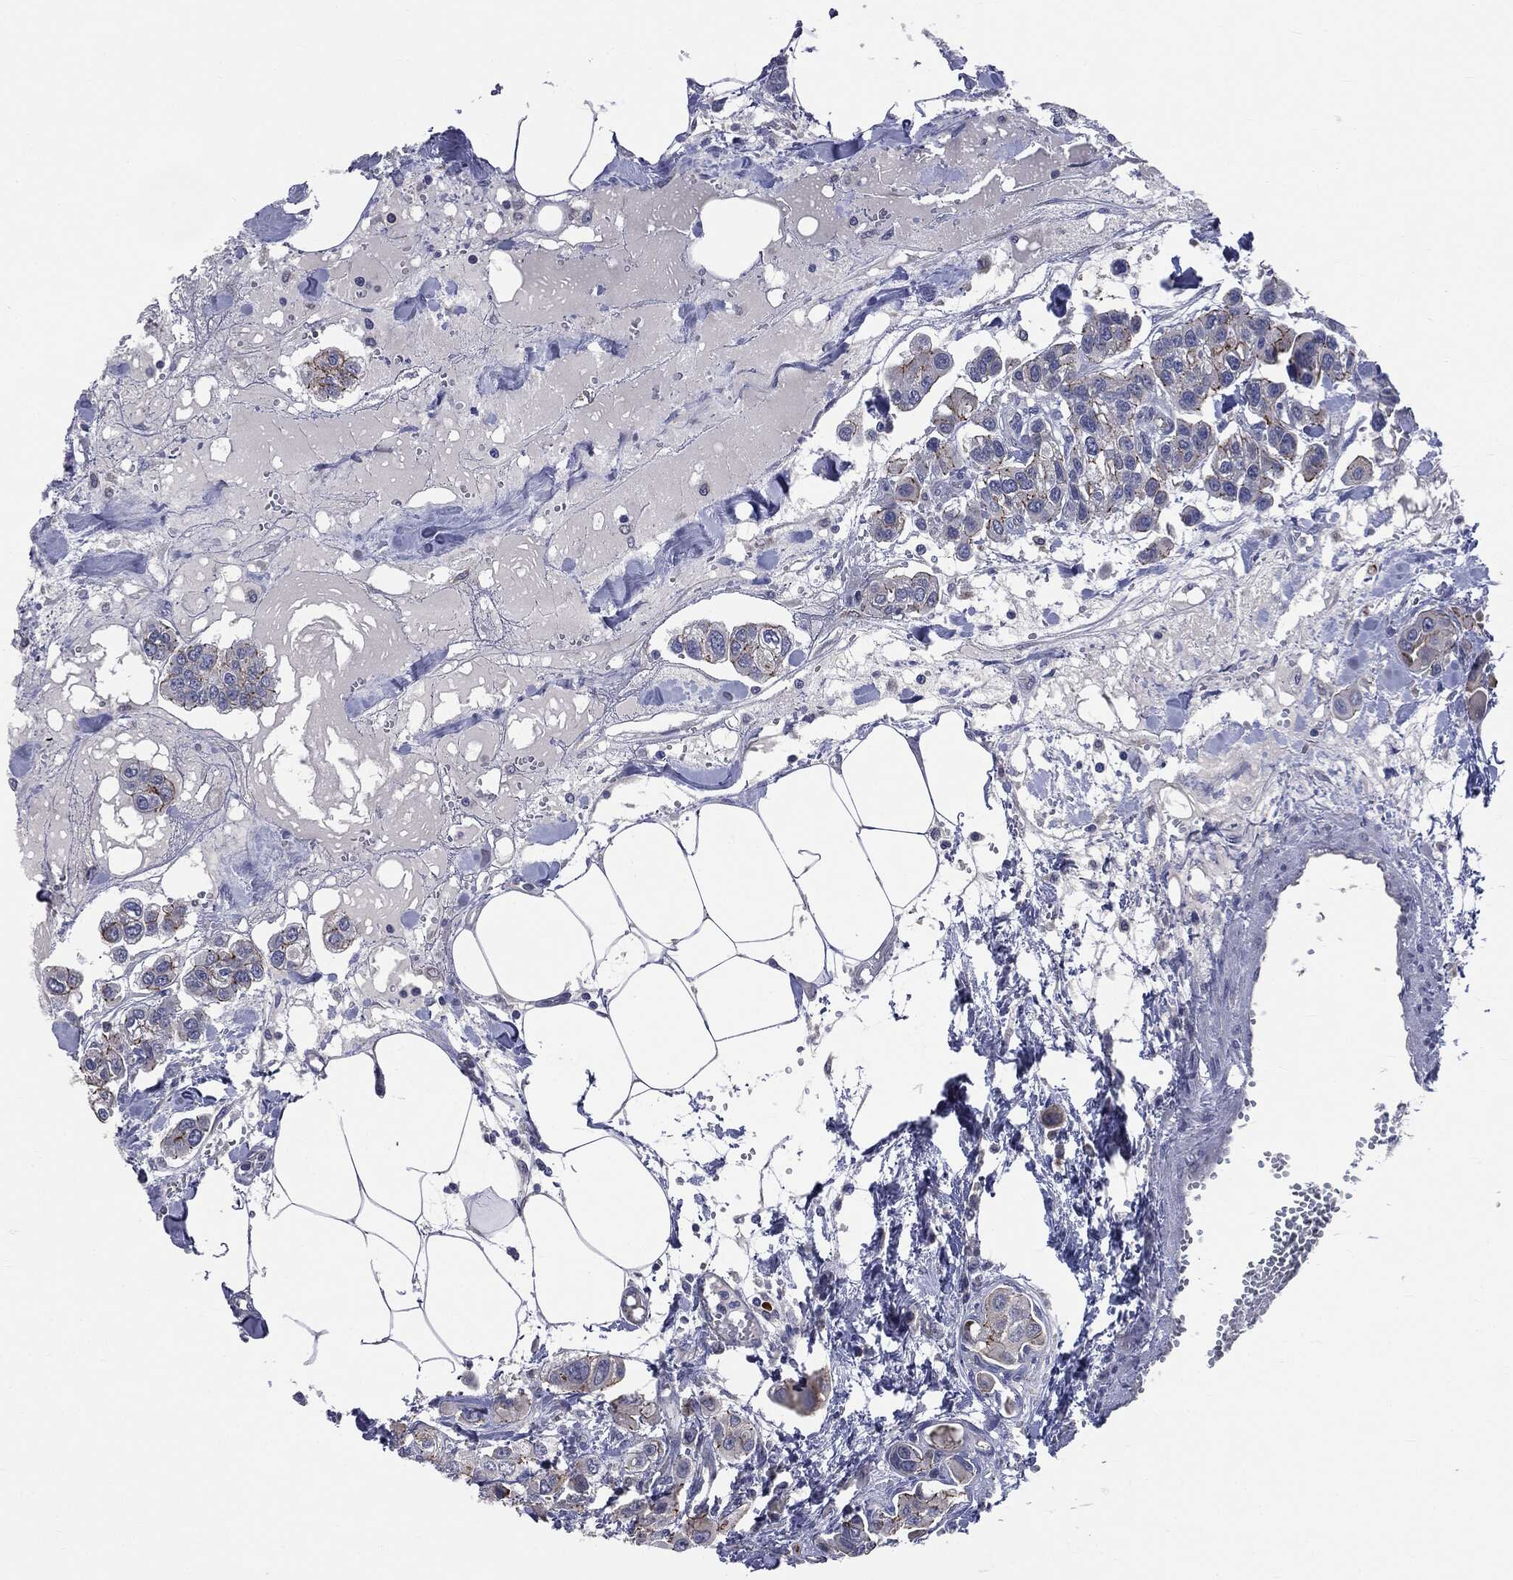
{"staining": {"intensity": "strong", "quantity": "<25%", "location": "cytoplasmic/membranous"}, "tissue": "urothelial cancer", "cell_type": "Tumor cells", "image_type": "cancer", "snomed": [{"axis": "morphology", "description": "Urothelial carcinoma, High grade"}, {"axis": "topography", "description": "Urinary bladder"}], "caption": "The histopathology image demonstrates immunohistochemical staining of urothelial carcinoma (high-grade). There is strong cytoplasmic/membranous expression is present in approximately <25% of tumor cells.", "gene": "PTGS2", "patient": {"sex": "male", "age": 67}}